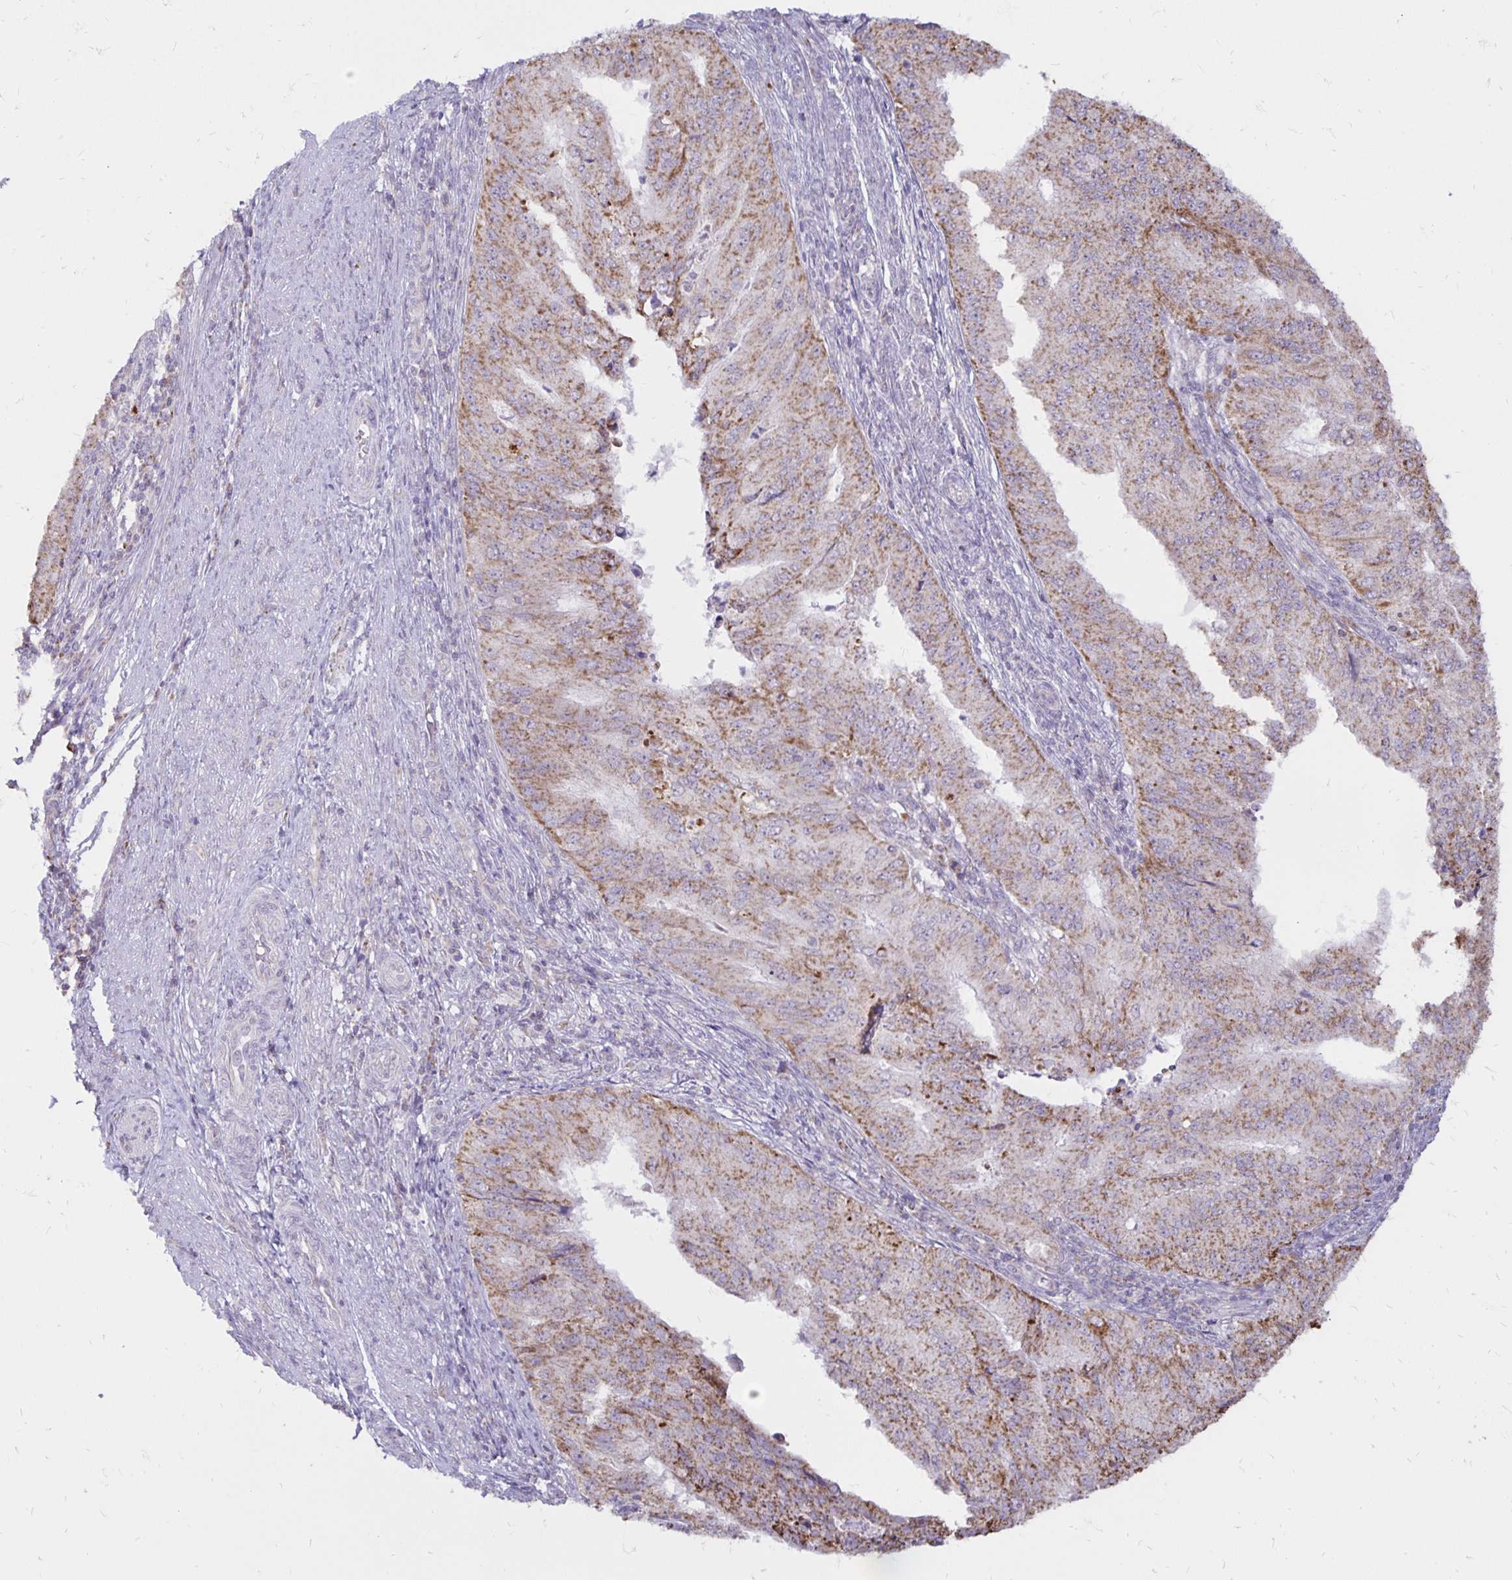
{"staining": {"intensity": "moderate", "quantity": "25%-75%", "location": "cytoplasmic/membranous"}, "tissue": "endometrial cancer", "cell_type": "Tumor cells", "image_type": "cancer", "snomed": [{"axis": "morphology", "description": "Adenocarcinoma, NOS"}, {"axis": "topography", "description": "Endometrium"}], "caption": "Immunohistochemistry (IHC) staining of endometrial cancer (adenocarcinoma), which displays medium levels of moderate cytoplasmic/membranous expression in about 25%-75% of tumor cells indicating moderate cytoplasmic/membranous protein expression. The staining was performed using DAB (brown) for protein detection and nuclei were counterstained in hematoxylin (blue).", "gene": "IER3", "patient": {"sex": "female", "age": 50}}